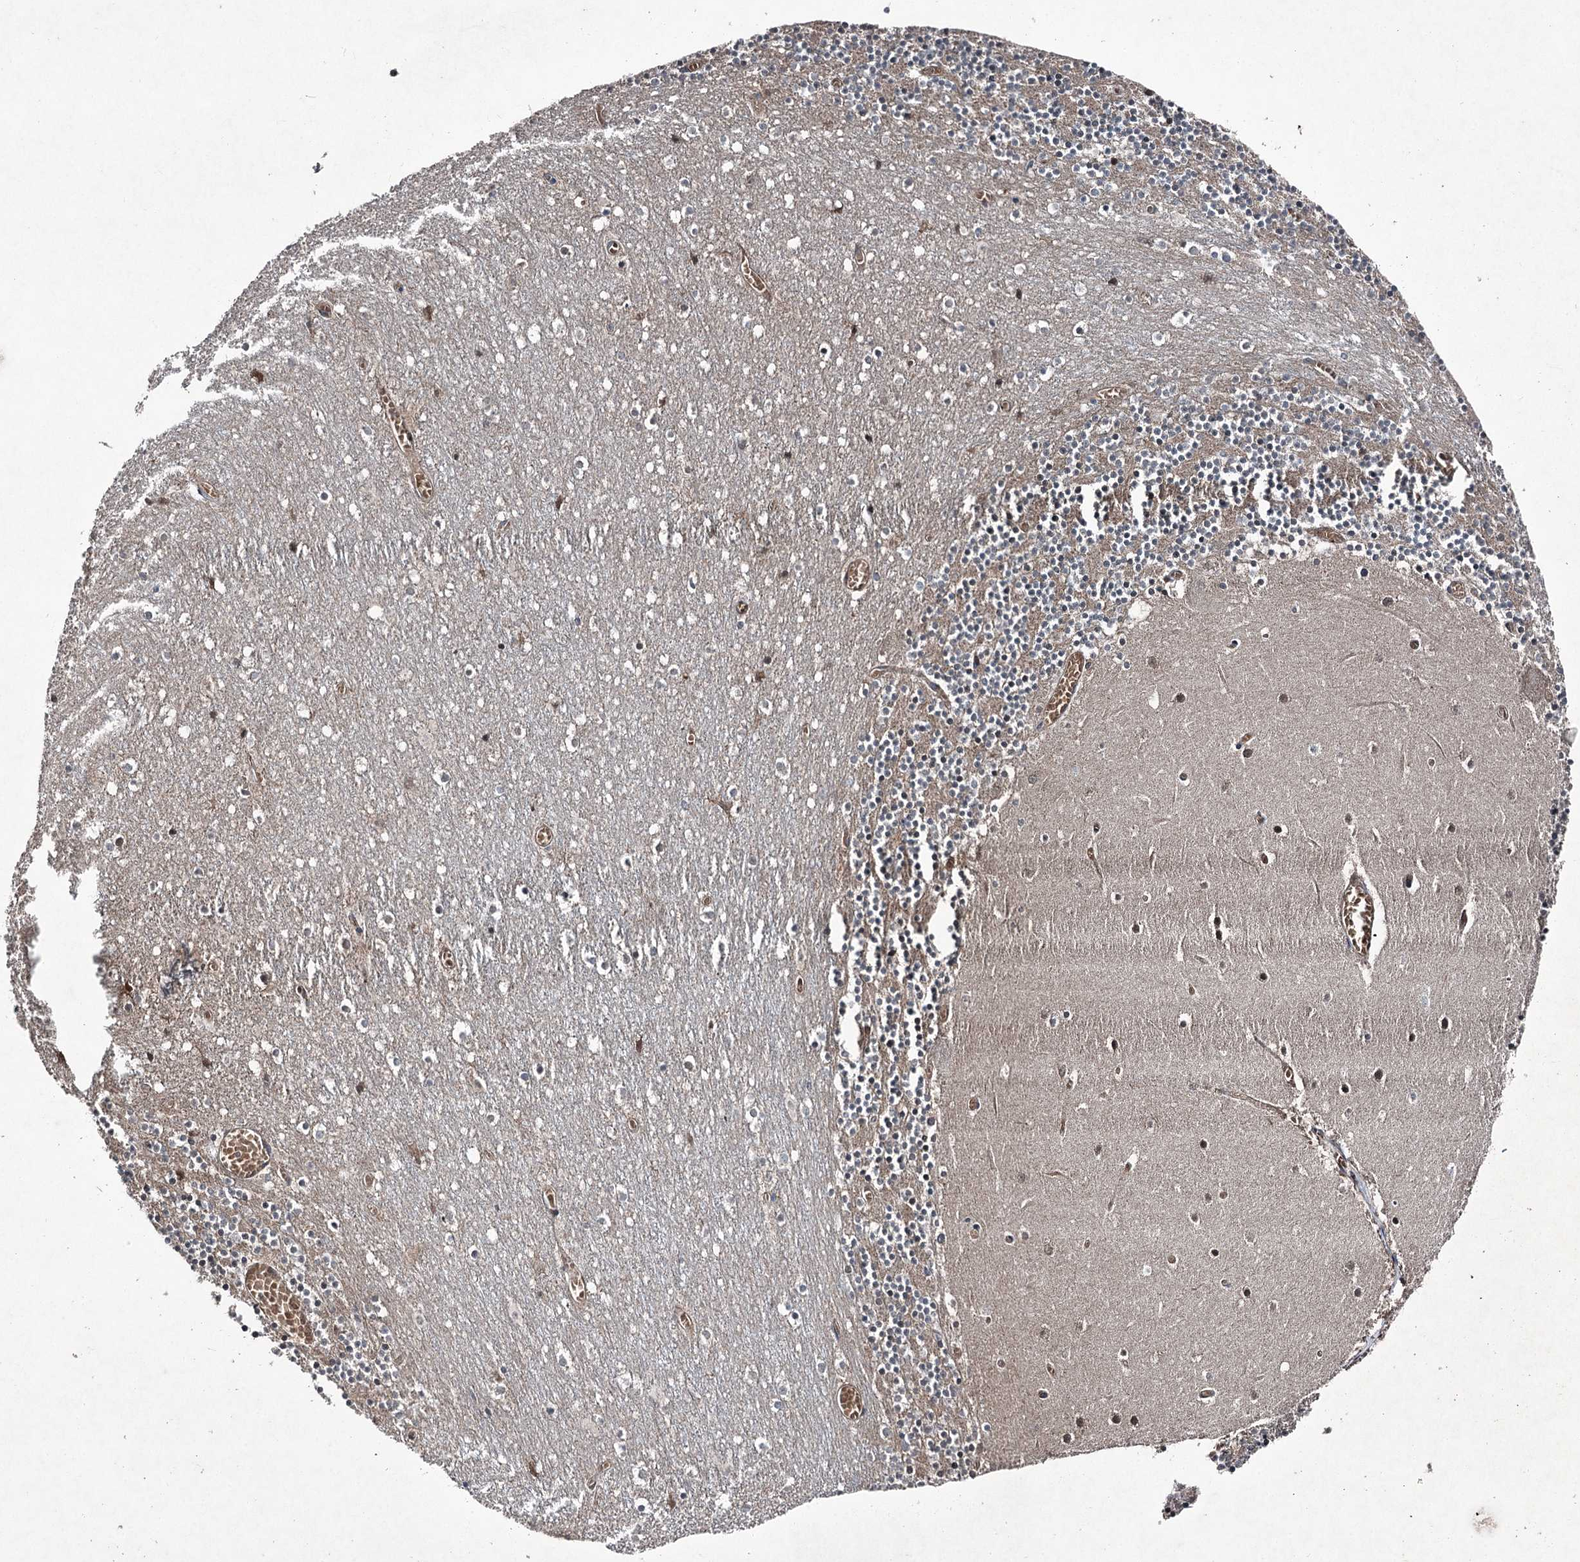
{"staining": {"intensity": "weak", "quantity": "<25%", "location": "cytoplasmic/membranous"}, "tissue": "cerebellum", "cell_type": "Cells in granular layer", "image_type": "normal", "snomed": [{"axis": "morphology", "description": "Normal tissue, NOS"}, {"axis": "topography", "description": "Cerebellum"}], "caption": "The histopathology image displays no staining of cells in granular layer in benign cerebellum. Brightfield microscopy of IHC stained with DAB (brown) and hematoxylin (blue), captured at high magnification.", "gene": "PGLYRP2", "patient": {"sex": "female", "age": 28}}